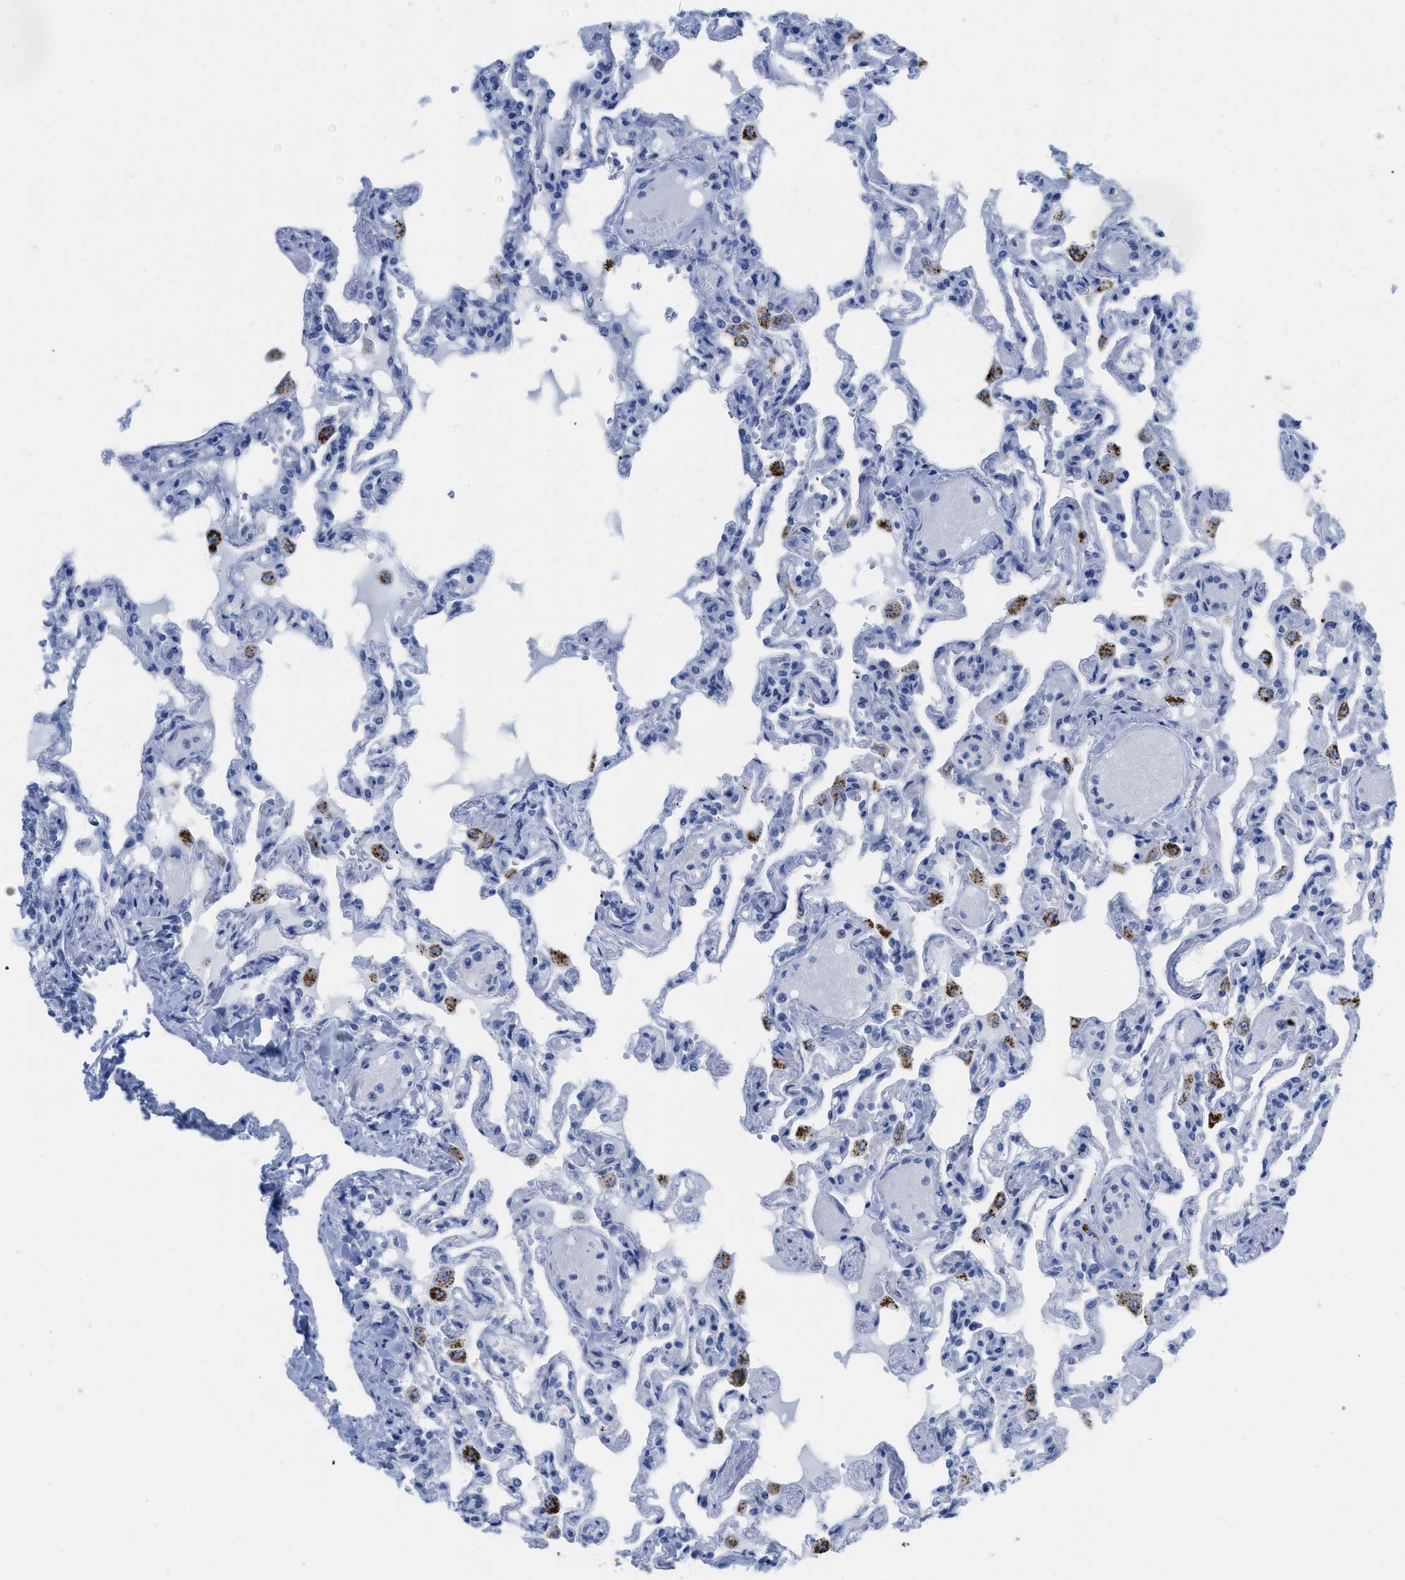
{"staining": {"intensity": "negative", "quantity": "none", "location": "none"}, "tissue": "lung", "cell_type": "Alveolar cells", "image_type": "normal", "snomed": [{"axis": "morphology", "description": "Normal tissue, NOS"}, {"axis": "topography", "description": "Lung"}], "caption": "Immunohistochemistry (IHC) micrograph of benign human lung stained for a protein (brown), which demonstrates no expression in alveolar cells.", "gene": "WDR4", "patient": {"sex": "male", "age": 21}}